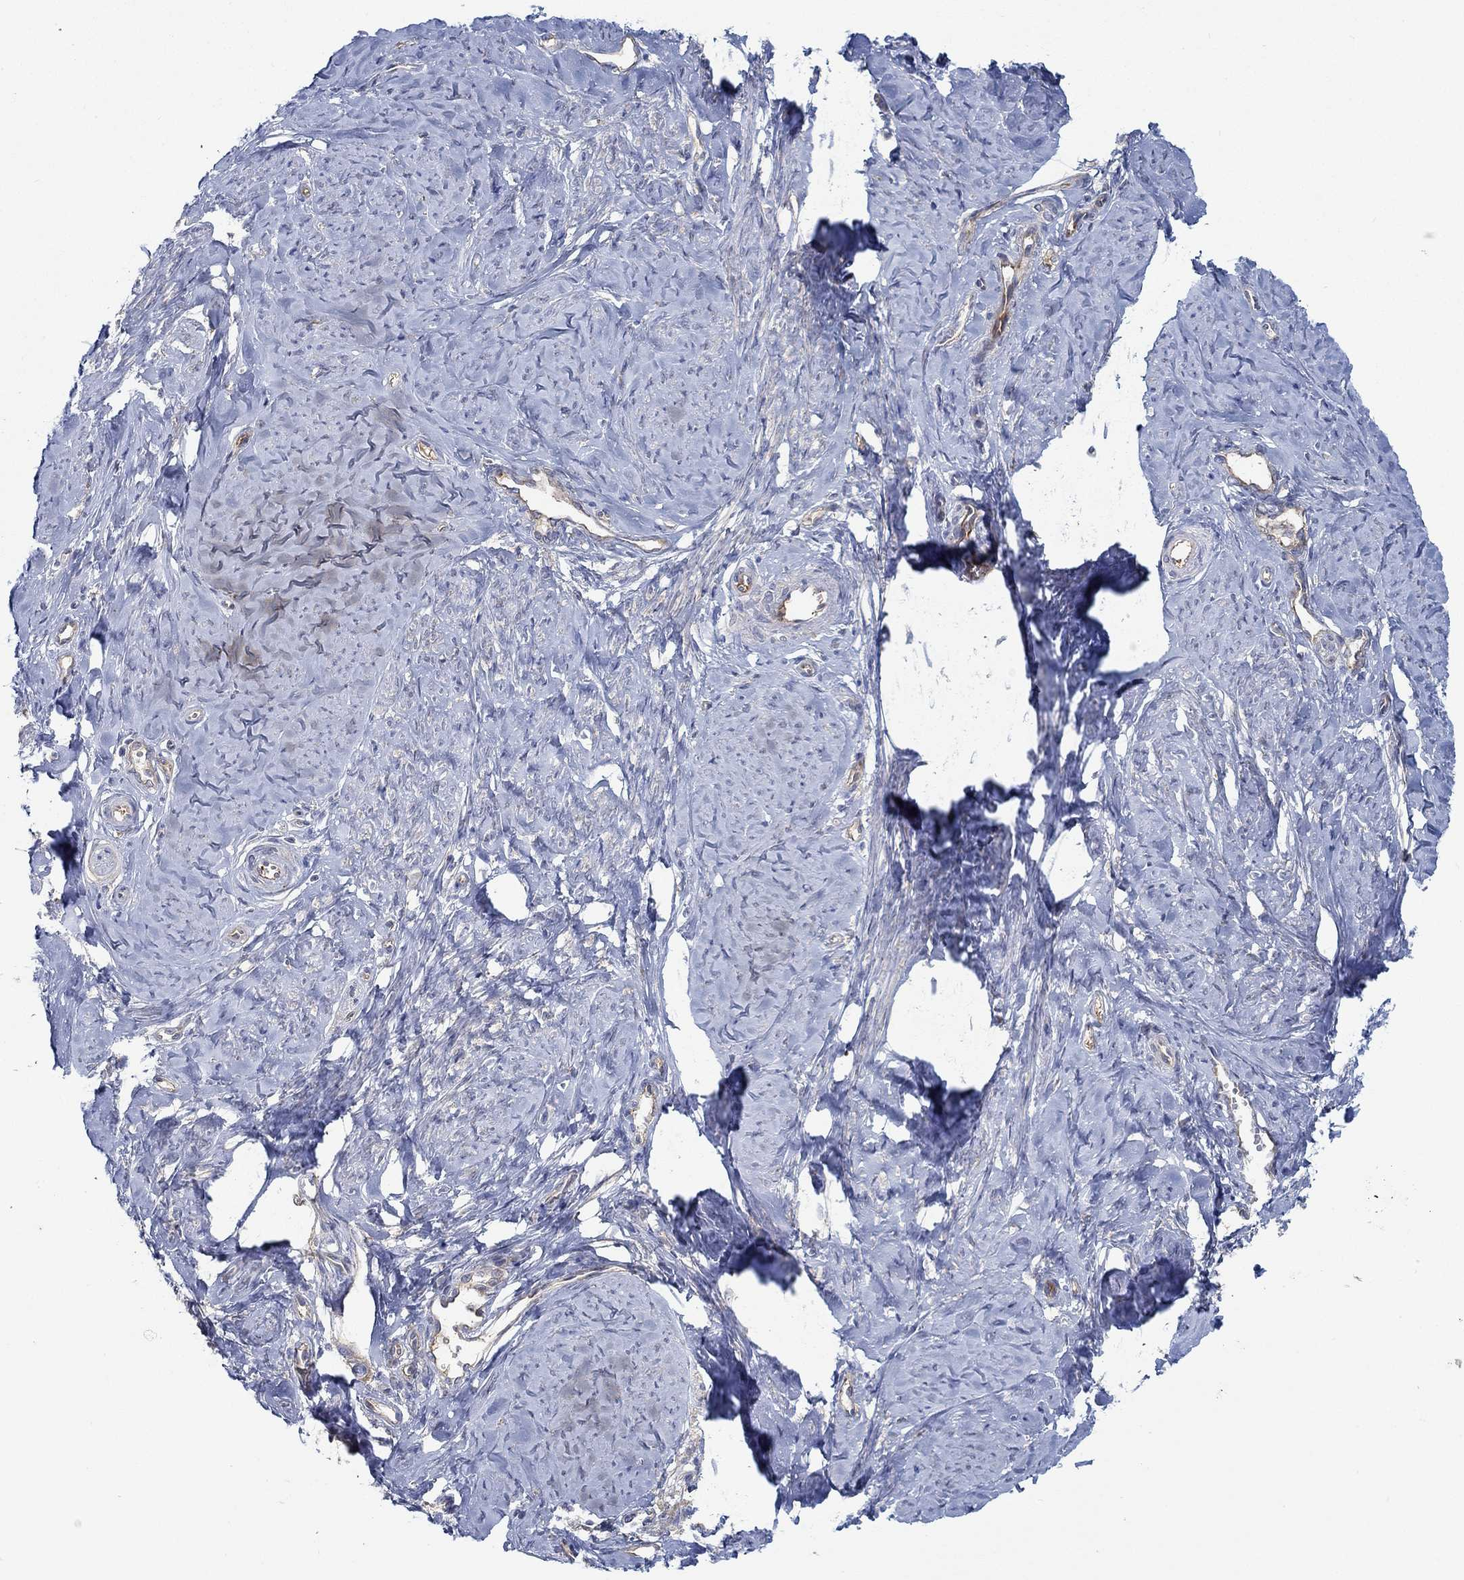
{"staining": {"intensity": "negative", "quantity": "none", "location": "none"}, "tissue": "smooth muscle", "cell_type": "Smooth muscle cells", "image_type": "normal", "snomed": [{"axis": "morphology", "description": "Normal tissue, NOS"}, {"axis": "topography", "description": "Smooth muscle"}], "caption": "High magnification brightfield microscopy of normal smooth muscle stained with DAB (brown) and counterstained with hematoxylin (blue): smooth muscle cells show no significant staining. (DAB immunohistochemistry (IHC), high magnification).", "gene": "SPAG9", "patient": {"sex": "female", "age": 48}}